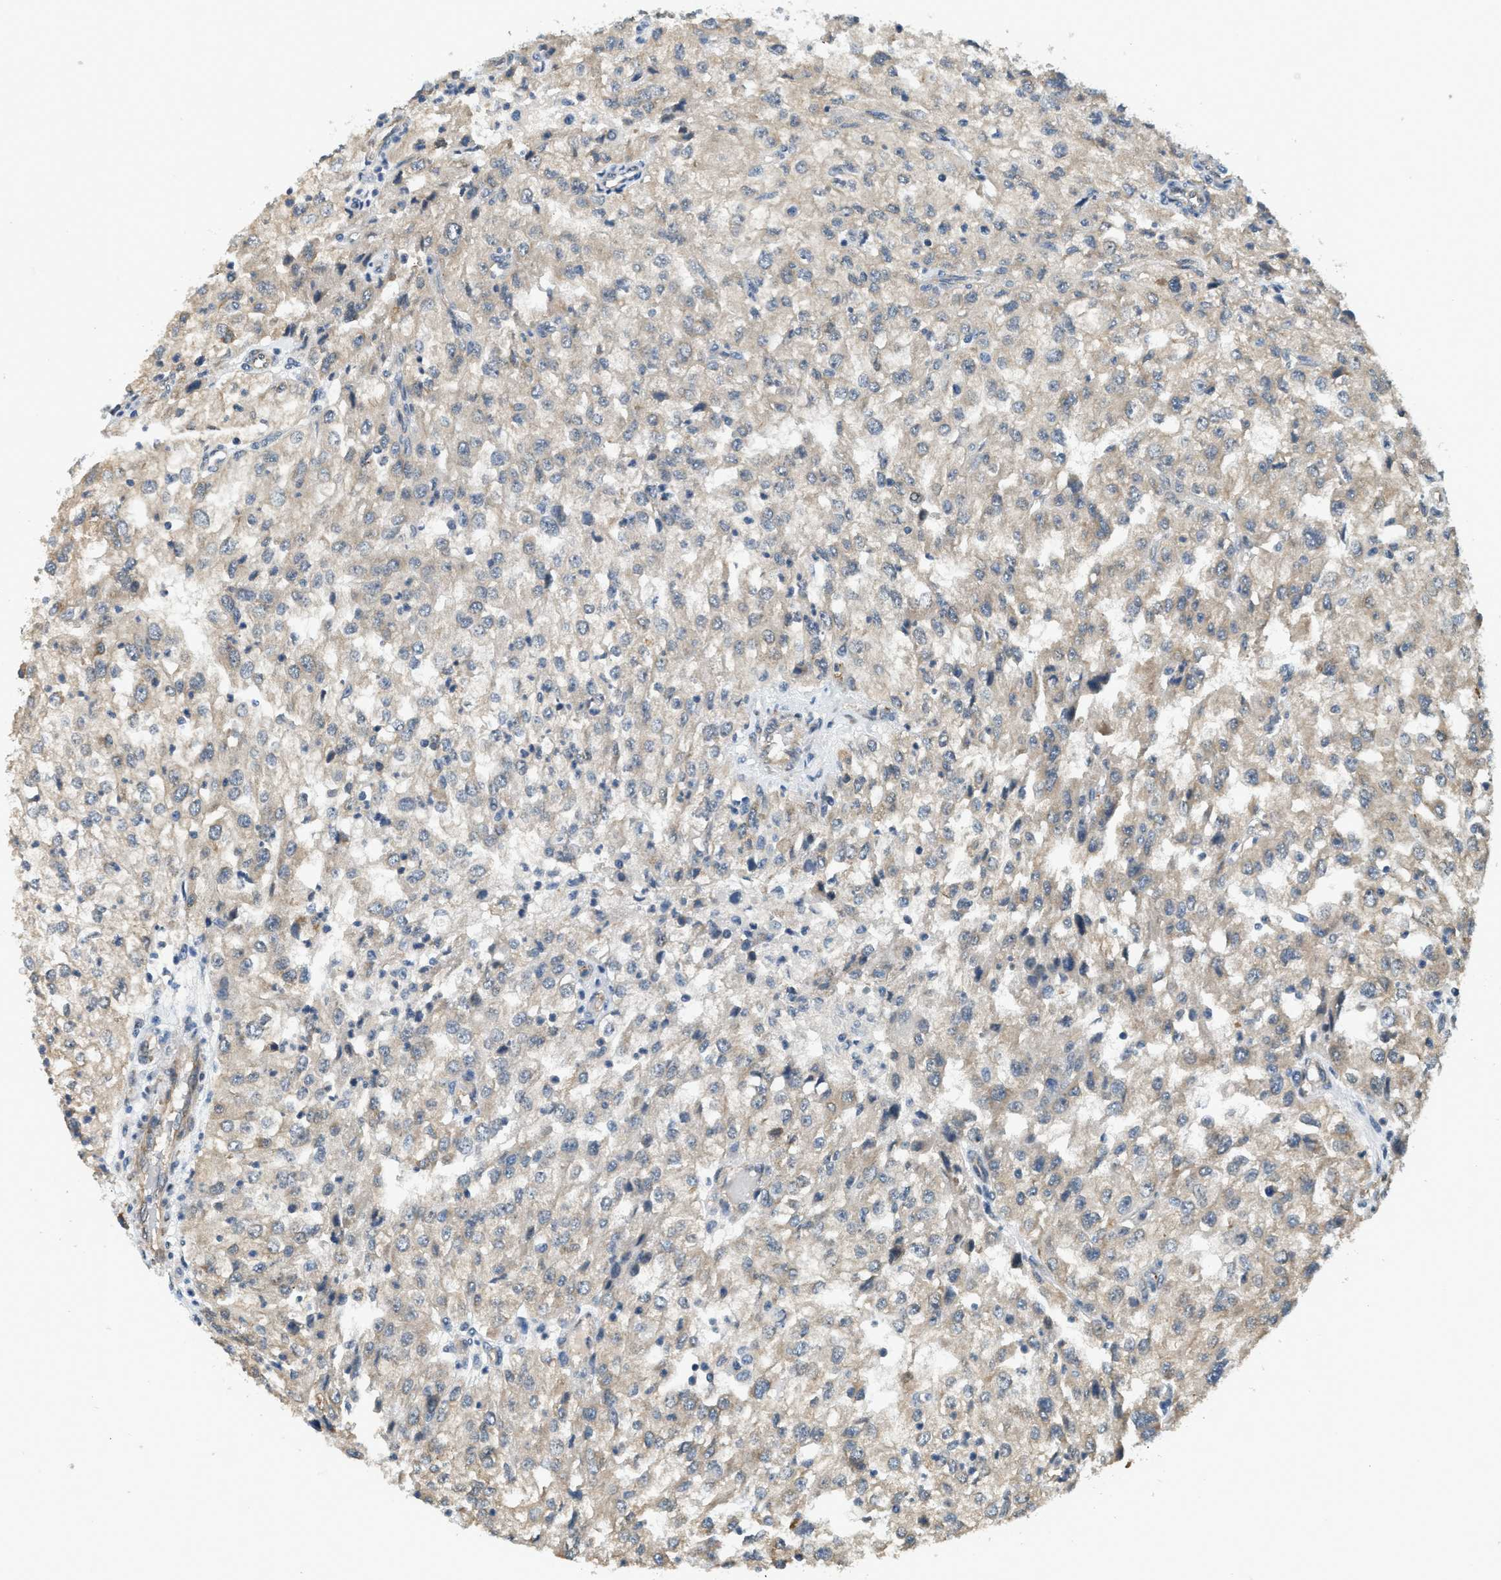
{"staining": {"intensity": "weak", "quantity": "<25%", "location": "cytoplasmic/membranous"}, "tissue": "renal cancer", "cell_type": "Tumor cells", "image_type": "cancer", "snomed": [{"axis": "morphology", "description": "Adenocarcinoma, NOS"}, {"axis": "topography", "description": "Kidney"}], "caption": "Renal adenocarcinoma stained for a protein using immunohistochemistry displays no expression tumor cells.", "gene": "ALOX12", "patient": {"sex": "female", "age": 54}}